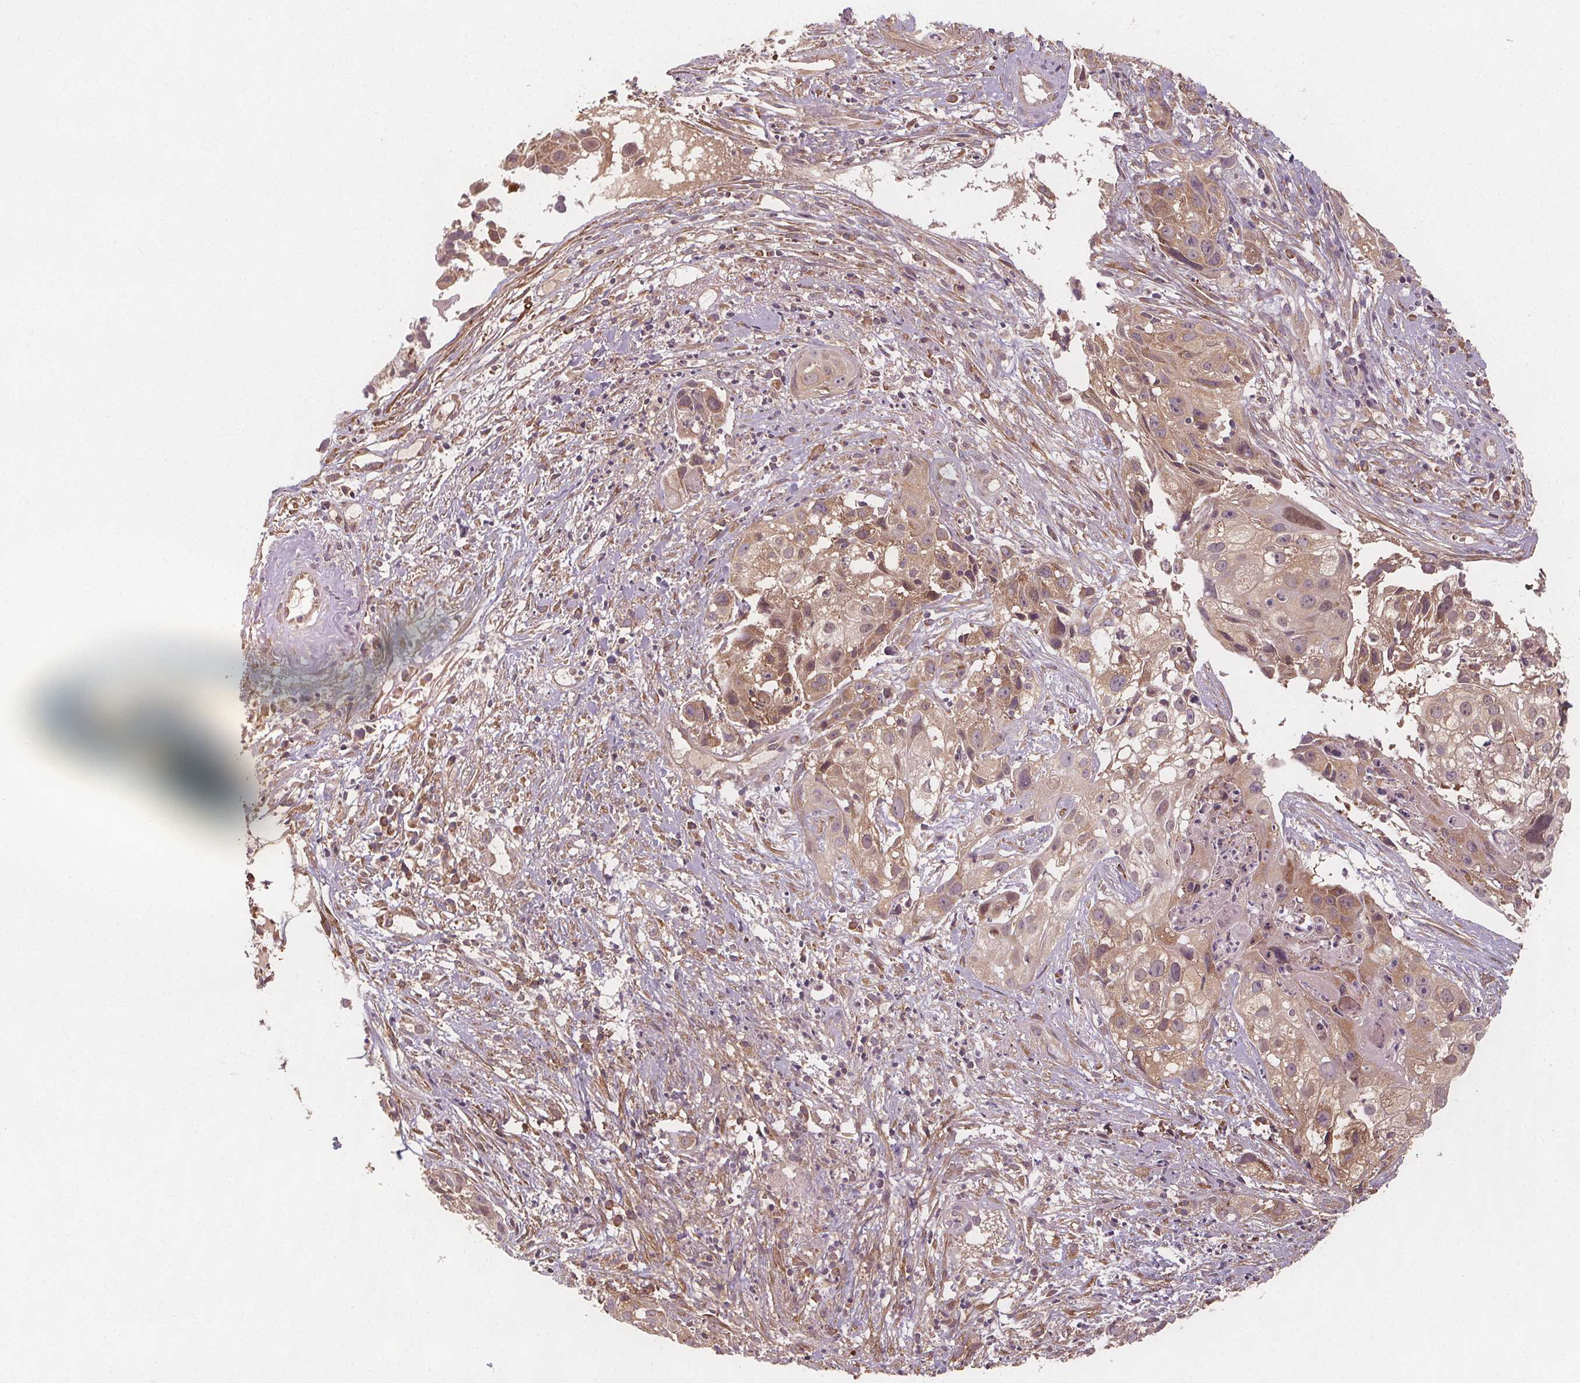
{"staining": {"intensity": "weak", "quantity": ">75%", "location": "cytoplasmic/membranous"}, "tissue": "cervical cancer", "cell_type": "Tumor cells", "image_type": "cancer", "snomed": [{"axis": "morphology", "description": "Squamous cell carcinoma, NOS"}, {"axis": "topography", "description": "Cervix"}], "caption": "The micrograph exhibits a brown stain indicating the presence of a protein in the cytoplasmic/membranous of tumor cells in squamous cell carcinoma (cervical).", "gene": "EIF3D", "patient": {"sex": "female", "age": 53}}